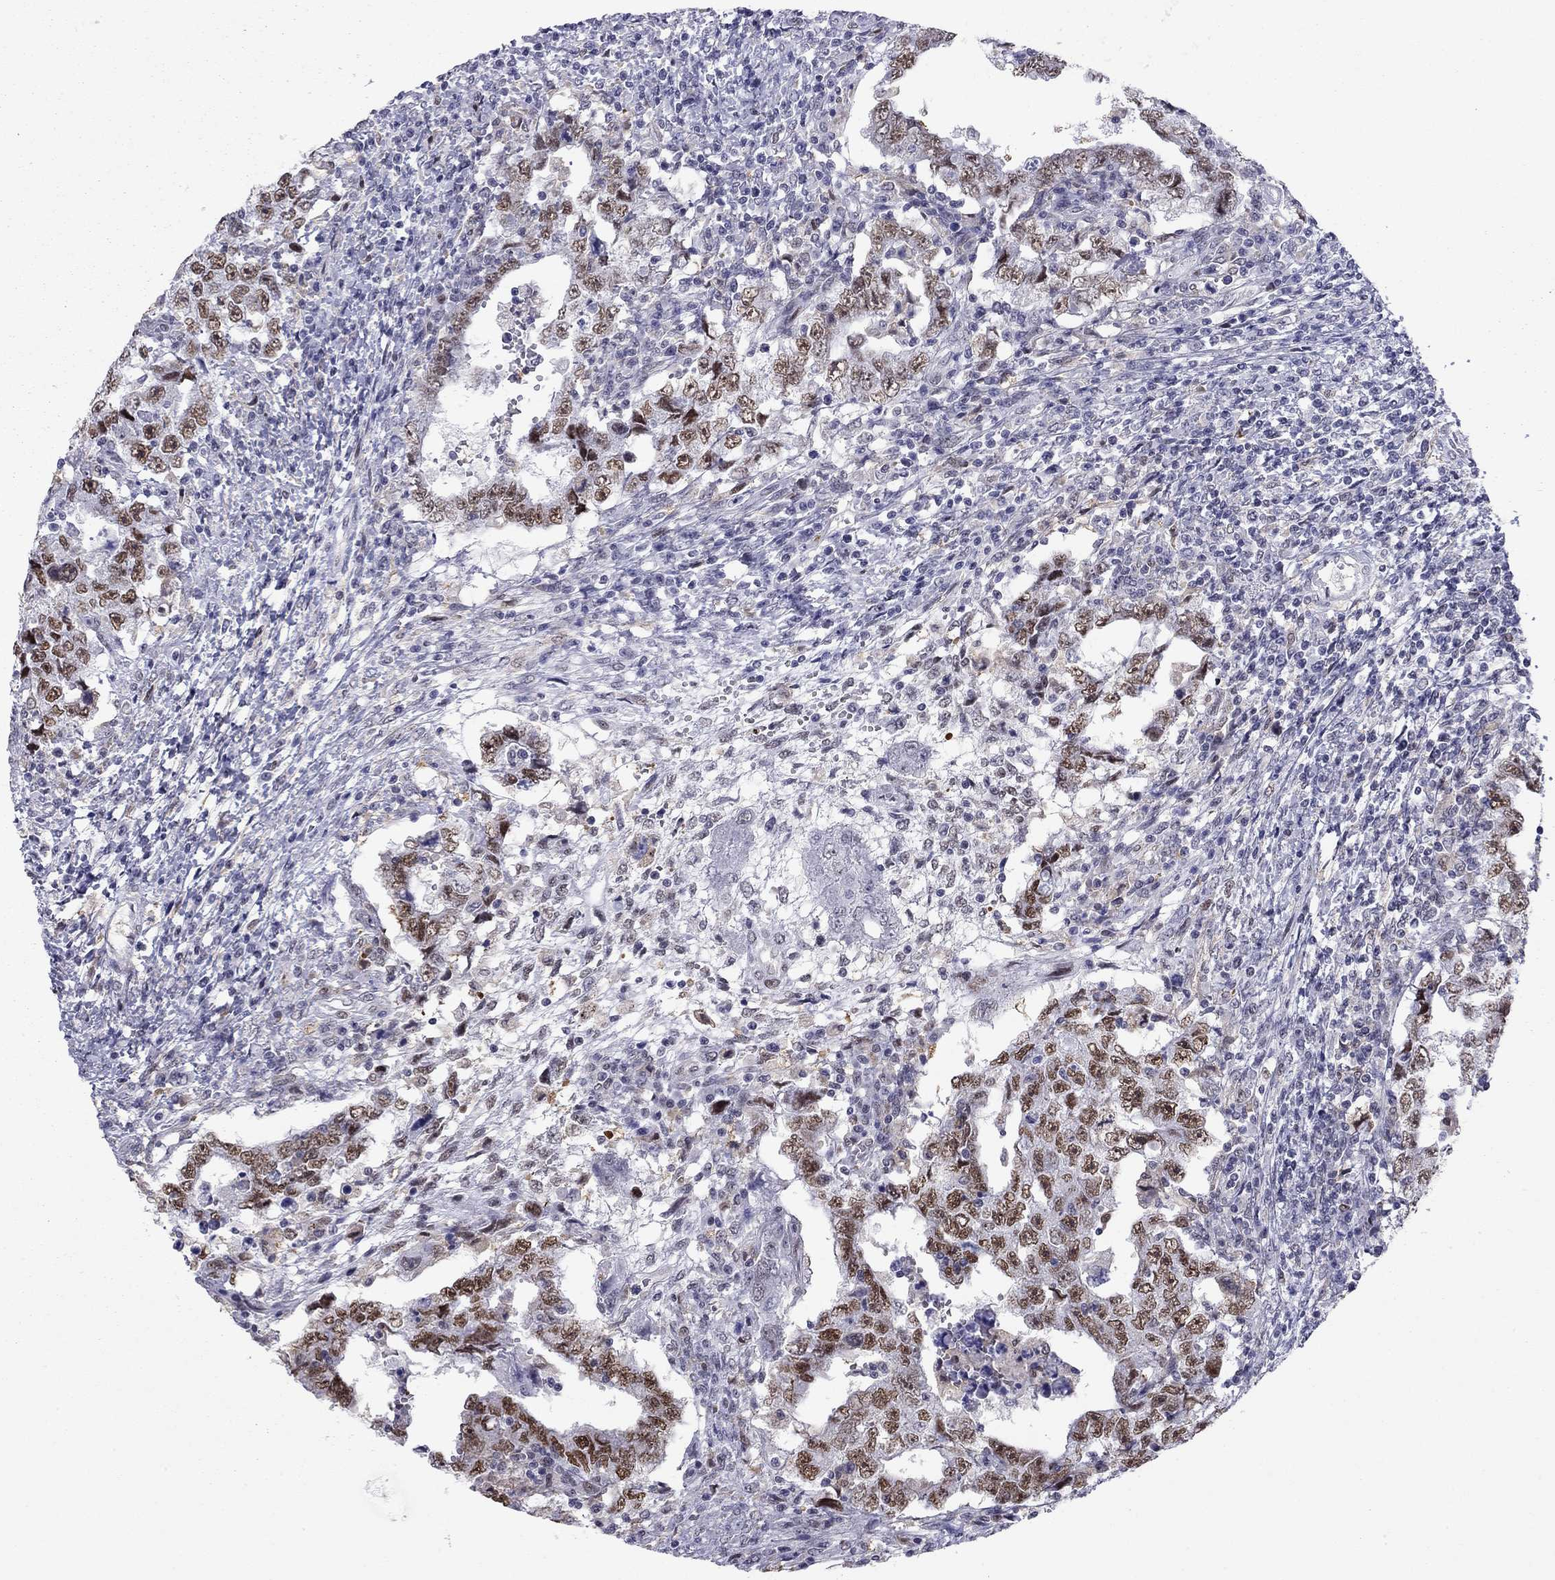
{"staining": {"intensity": "strong", "quantity": ">75%", "location": "nuclear"}, "tissue": "testis cancer", "cell_type": "Tumor cells", "image_type": "cancer", "snomed": [{"axis": "morphology", "description": "Carcinoma, Embryonal, NOS"}, {"axis": "topography", "description": "Testis"}], "caption": "Immunohistochemical staining of human testis cancer (embryonal carcinoma) displays high levels of strong nuclear staining in about >75% of tumor cells.", "gene": "DOT1L", "patient": {"sex": "male", "age": 26}}